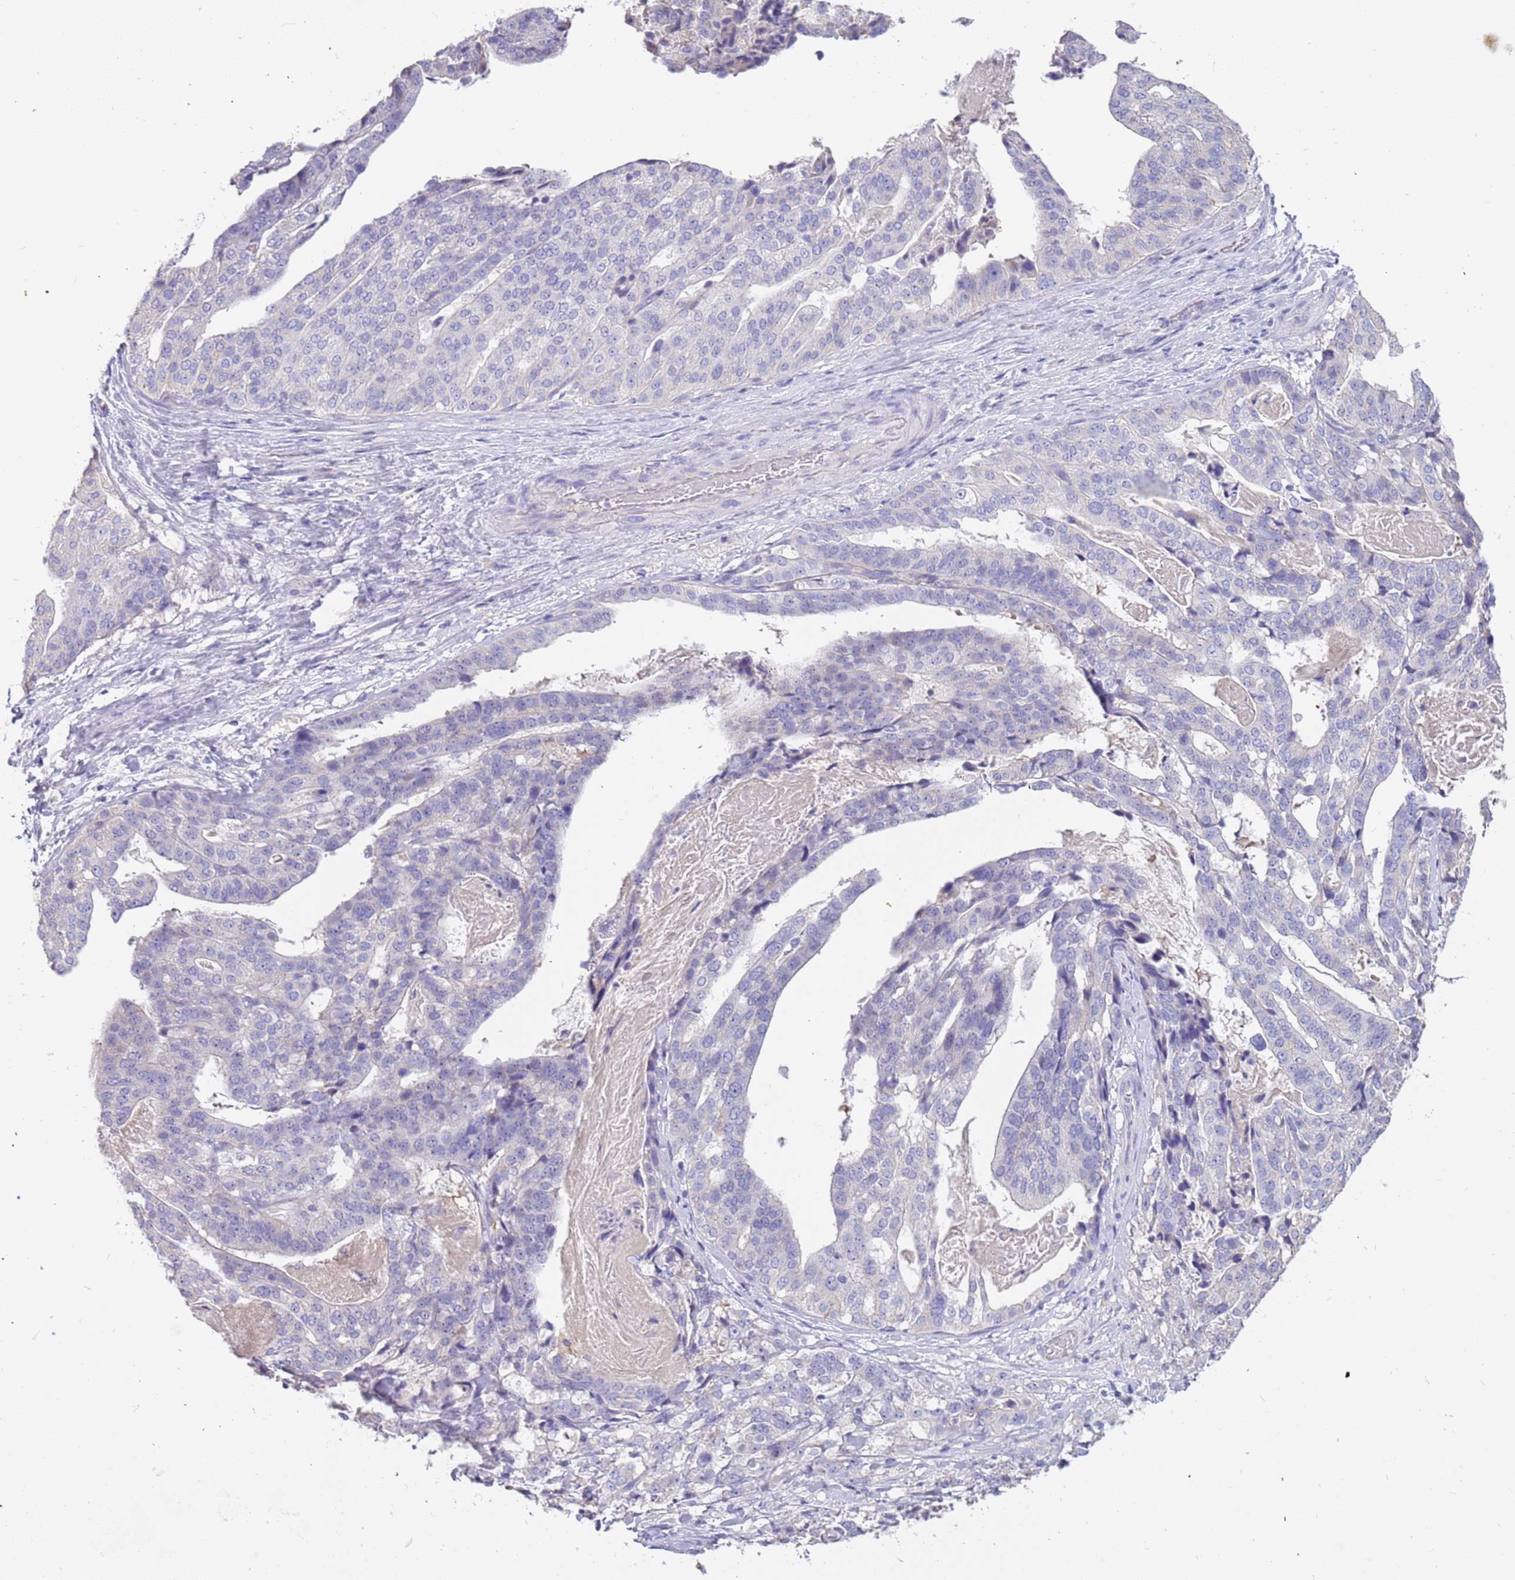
{"staining": {"intensity": "negative", "quantity": "none", "location": "none"}, "tissue": "stomach cancer", "cell_type": "Tumor cells", "image_type": "cancer", "snomed": [{"axis": "morphology", "description": "Adenocarcinoma, NOS"}, {"axis": "topography", "description": "Stomach"}], "caption": "Stomach cancer was stained to show a protein in brown. There is no significant staining in tumor cells.", "gene": "RHCG", "patient": {"sex": "male", "age": 48}}